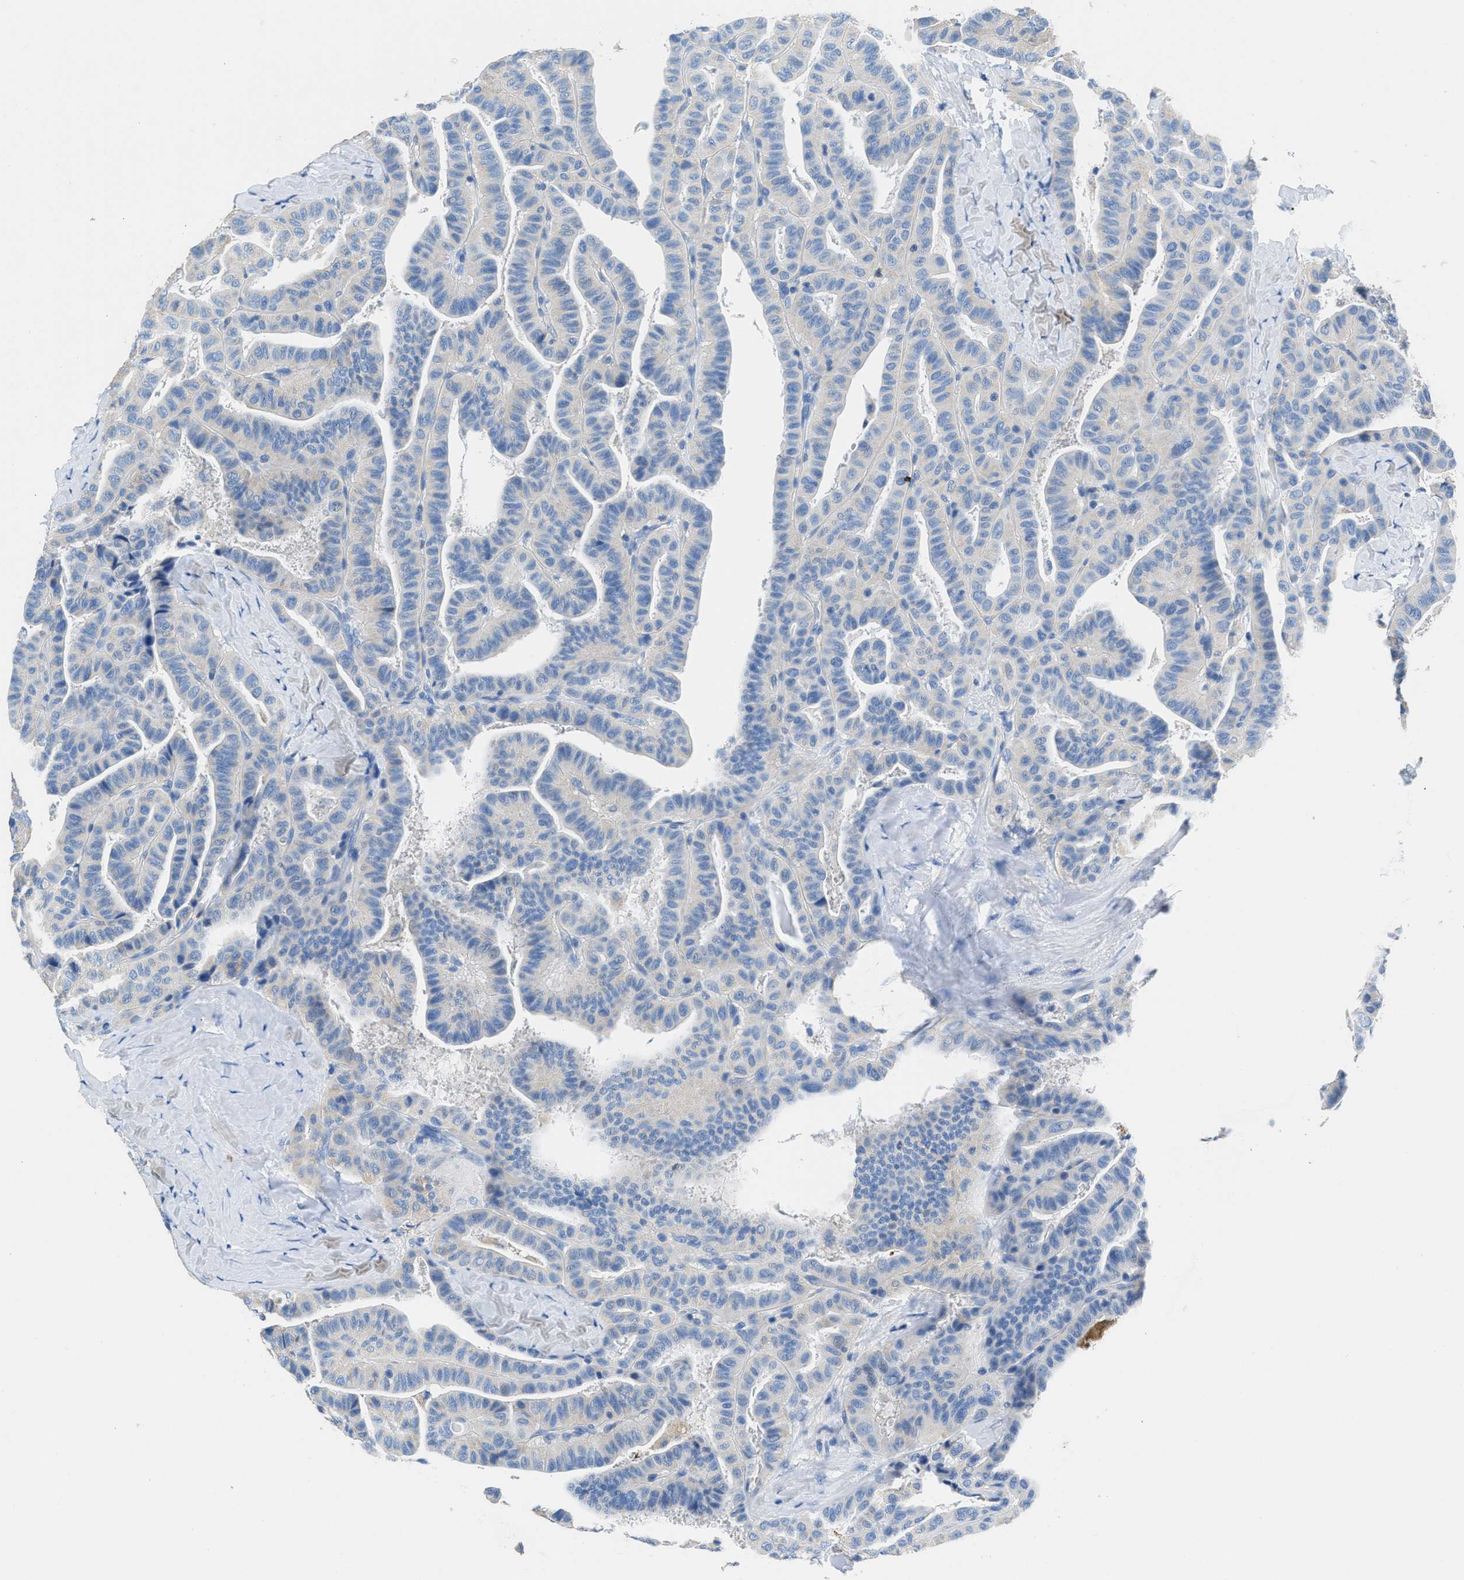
{"staining": {"intensity": "negative", "quantity": "none", "location": "none"}, "tissue": "thyroid cancer", "cell_type": "Tumor cells", "image_type": "cancer", "snomed": [{"axis": "morphology", "description": "Papillary adenocarcinoma, NOS"}, {"axis": "topography", "description": "Thyroid gland"}], "caption": "Micrograph shows no protein positivity in tumor cells of thyroid cancer (papillary adenocarcinoma) tissue.", "gene": "NEB", "patient": {"sex": "male", "age": 77}}